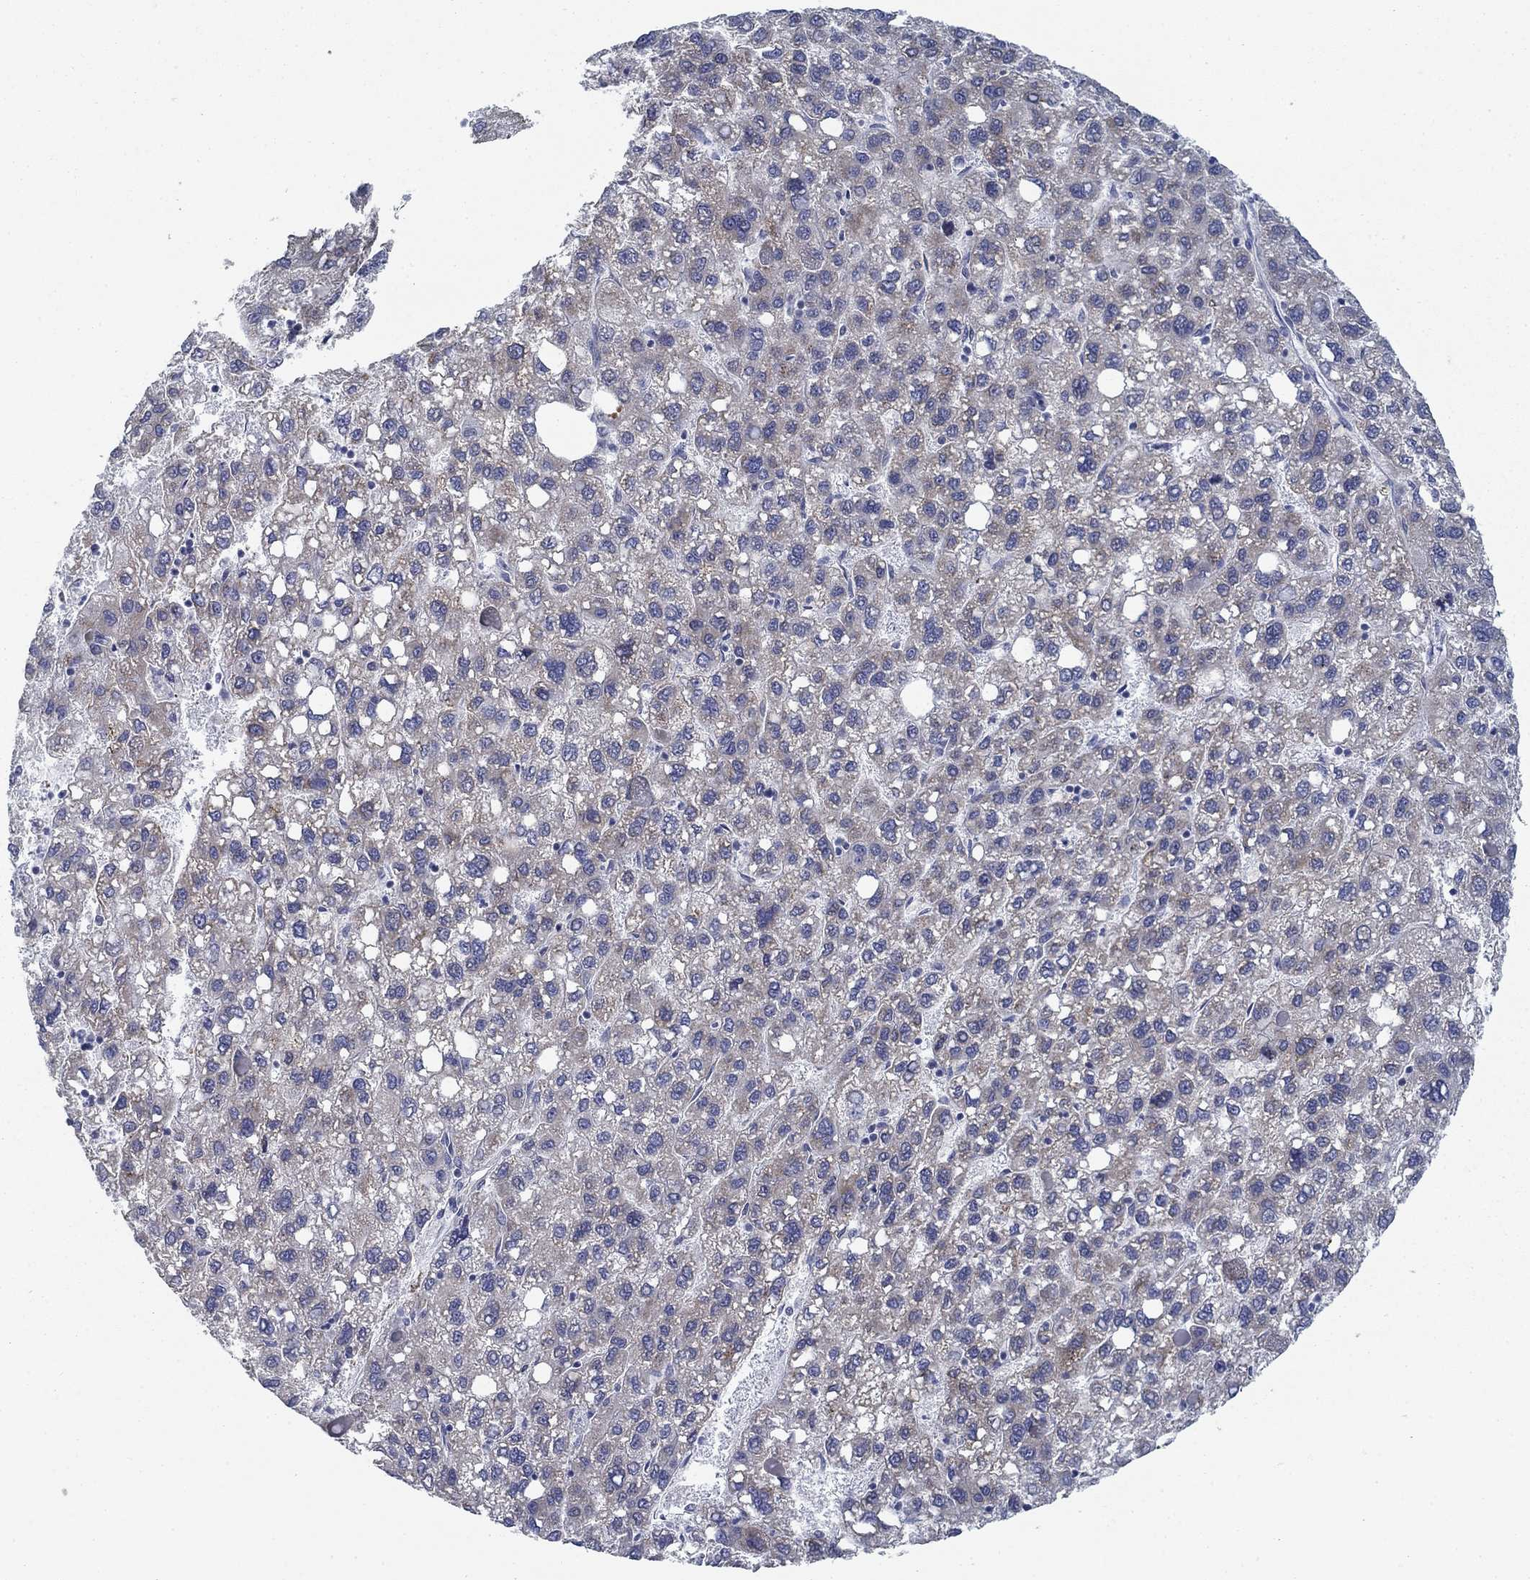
{"staining": {"intensity": "weak", "quantity": "<25%", "location": "cytoplasmic/membranous"}, "tissue": "liver cancer", "cell_type": "Tumor cells", "image_type": "cancer", "snomed": [{"axis": "morphology", "description": "Carcinoma, Hepatocellular, NOS"}, {"axis": "topography", "description": "Liver"}], "caption": "This is an IHC histopathology image of liver cancer (hepatocellular carcinoma). There is no positivity in tumor cells.", "gene": "FXR1", "patient": {"sex": "female", "age": 82}}